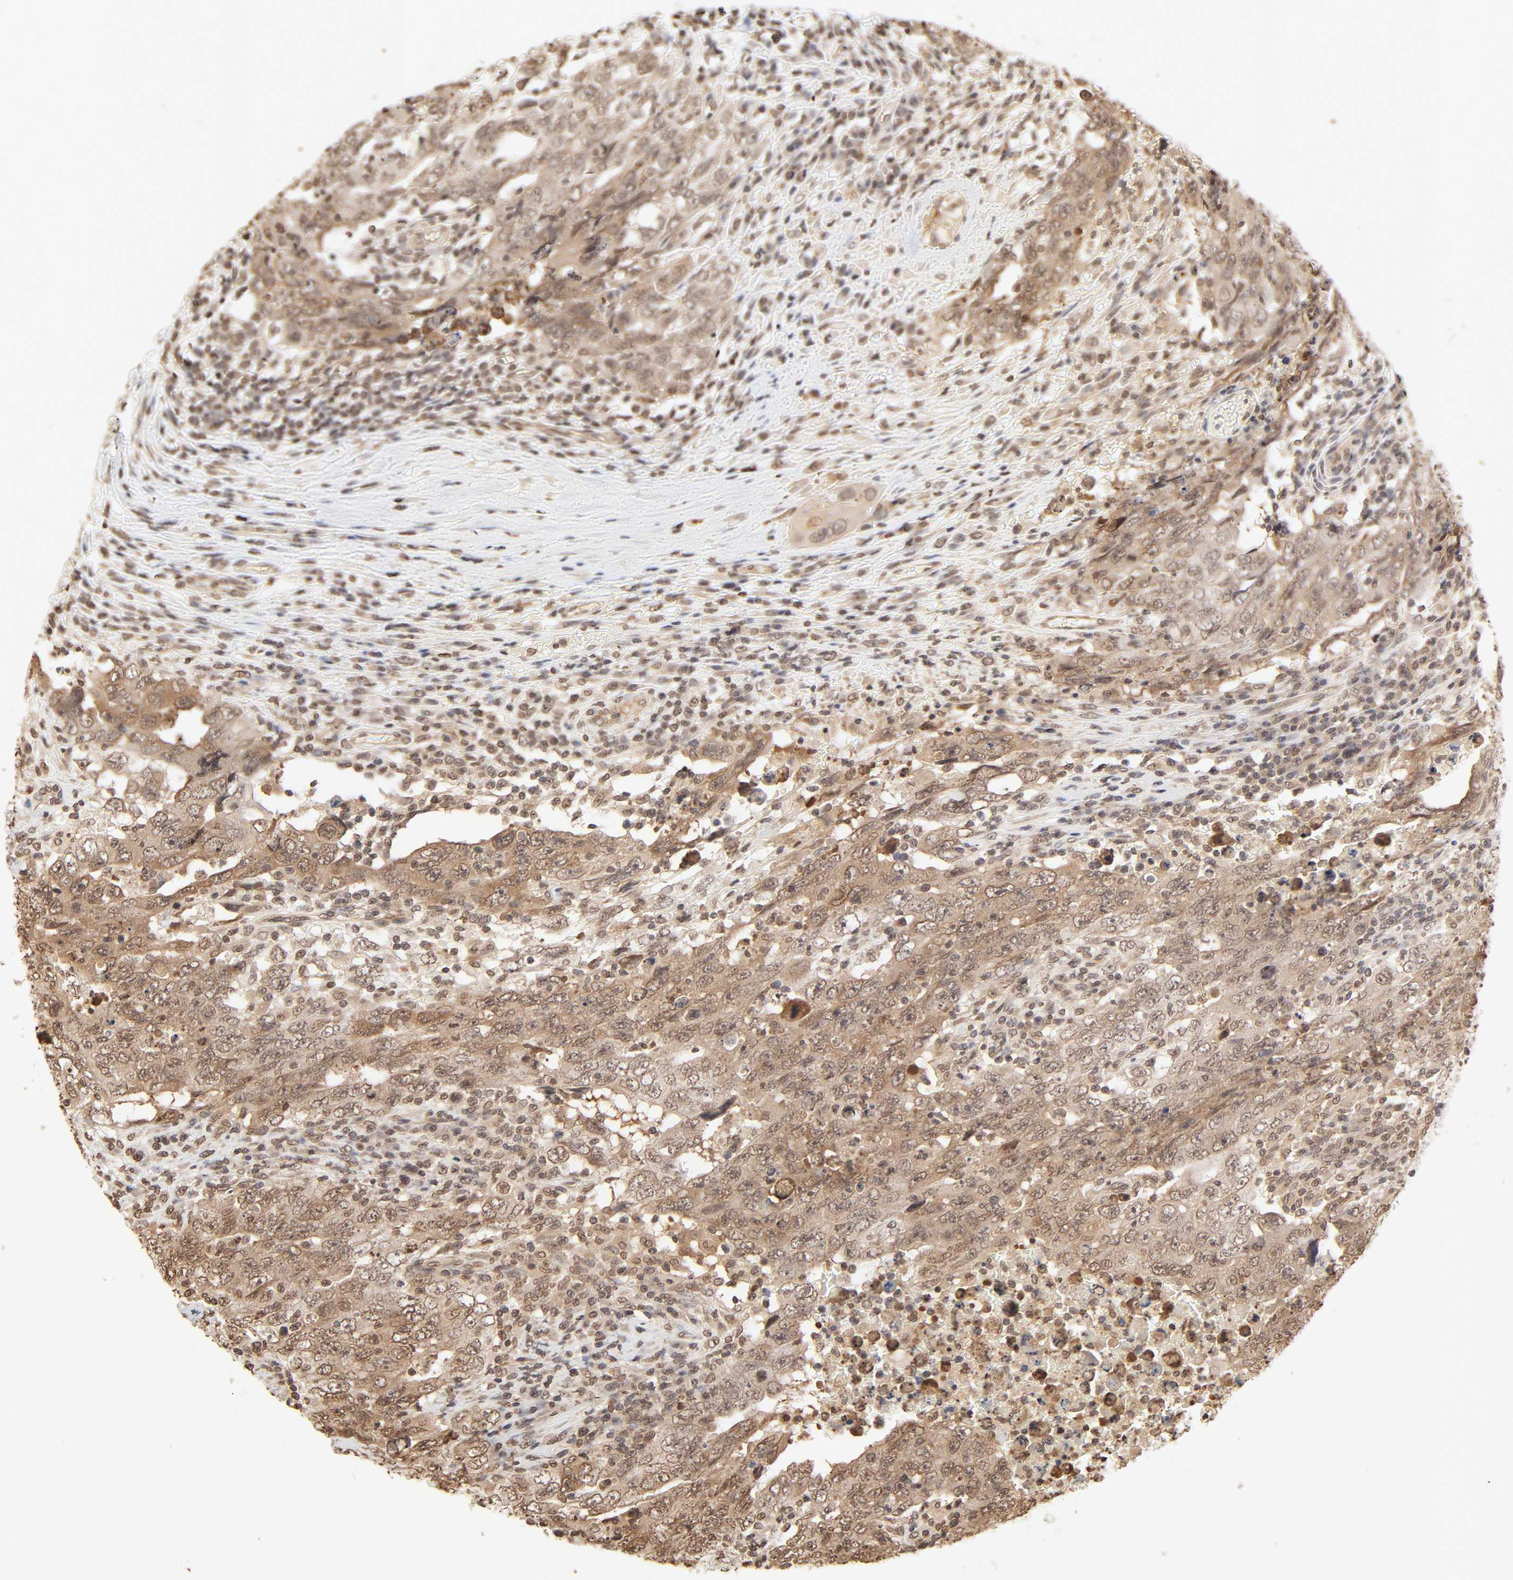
{"staining": {"intensity": "moderate", "quantity": ">75%", "location": "cytoplasmic/membranous,nuclear"}, "tissue": "testis cancer", "cell_type": "Tumor cells", "image_type": "cancer", "snomed": [{"axis": "morphology", "description": "Carcinoma, Embryonal, NOS"}, {"axis": "topography", "description": "Testis"}], "caption": "Immunohistochemistry of human testis embryonal carcinoma demonstrates medium levels of moderate cytoplasmic/membranous and nuclear expression in approximately >75% of tumor cells. Using DAB (3,3'-diaminobenzidine) (brown) and hematoxylin (blue) stains, captured at high magnification using brightfield microscopy.", "gene": "TBL1X", "patient": {"sex": "male", "age": 26}}